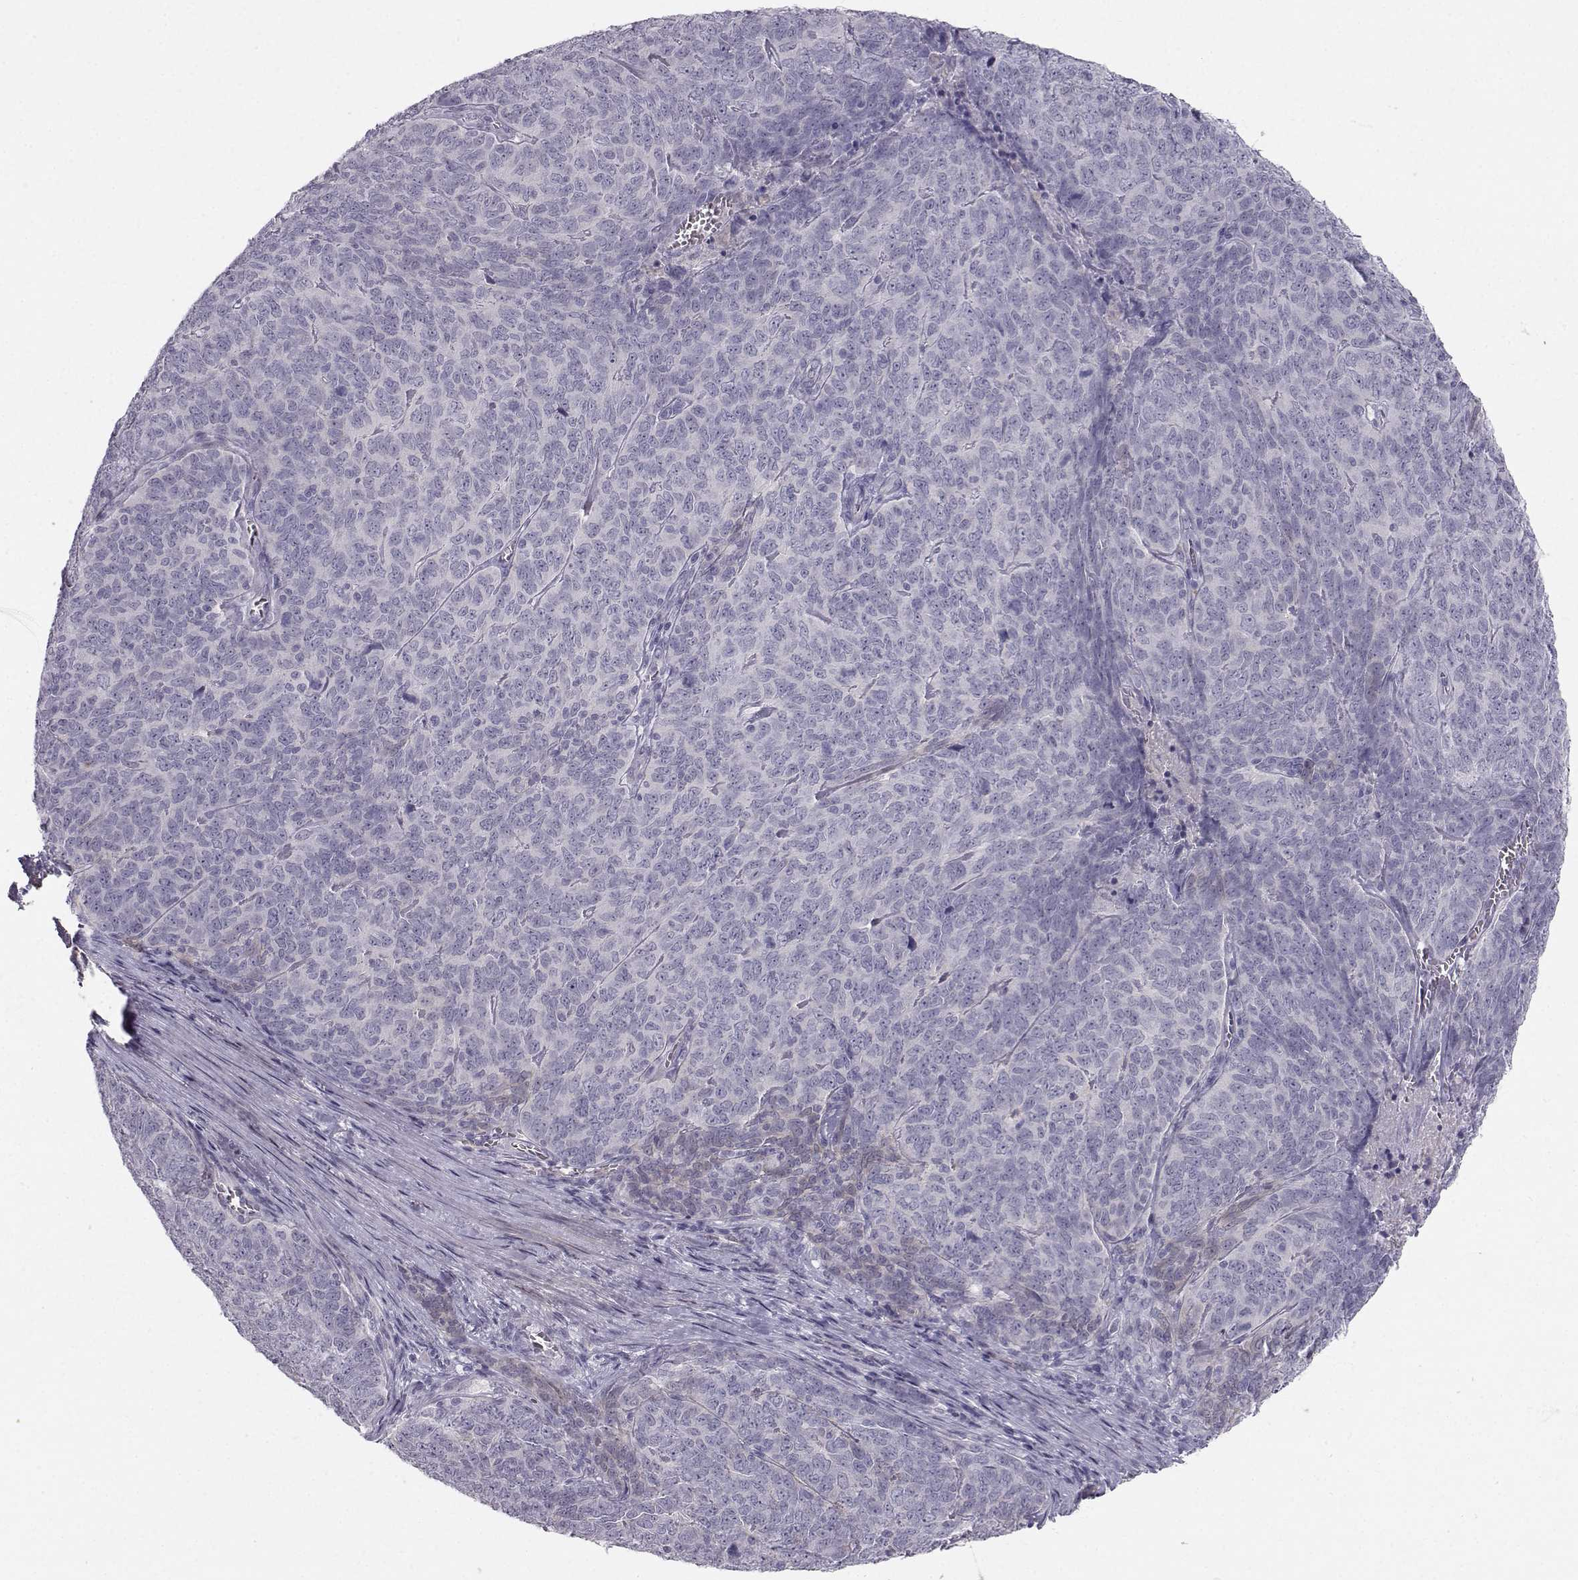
{"staining": {"intensity": "negative", "quantity": "none", "location": "none"}, "tissue": "skin cancer", "cell_type": "Tumor cells", "image_type": "cancer", "snomed": [{"axis": "morphology", "description": "Squamous cell carcinoma, NOS"}, {"axis": "topography", "description": "Skin"}, {"axis": "topography", "description": "Anal"}], "caption": "The photomicrograph exhibits no staining of tumor cells in skin cancer (squamous cell carcinoma). The staining was performed using DAB (3,3'-diaminobenzidine) to visualize the protein expression in brown, while the nuclei were stained in blue with hematoxylin (Magnification: 20x).", "gene": "PGM5", "patient": {"sex": "female", "age": 51}}